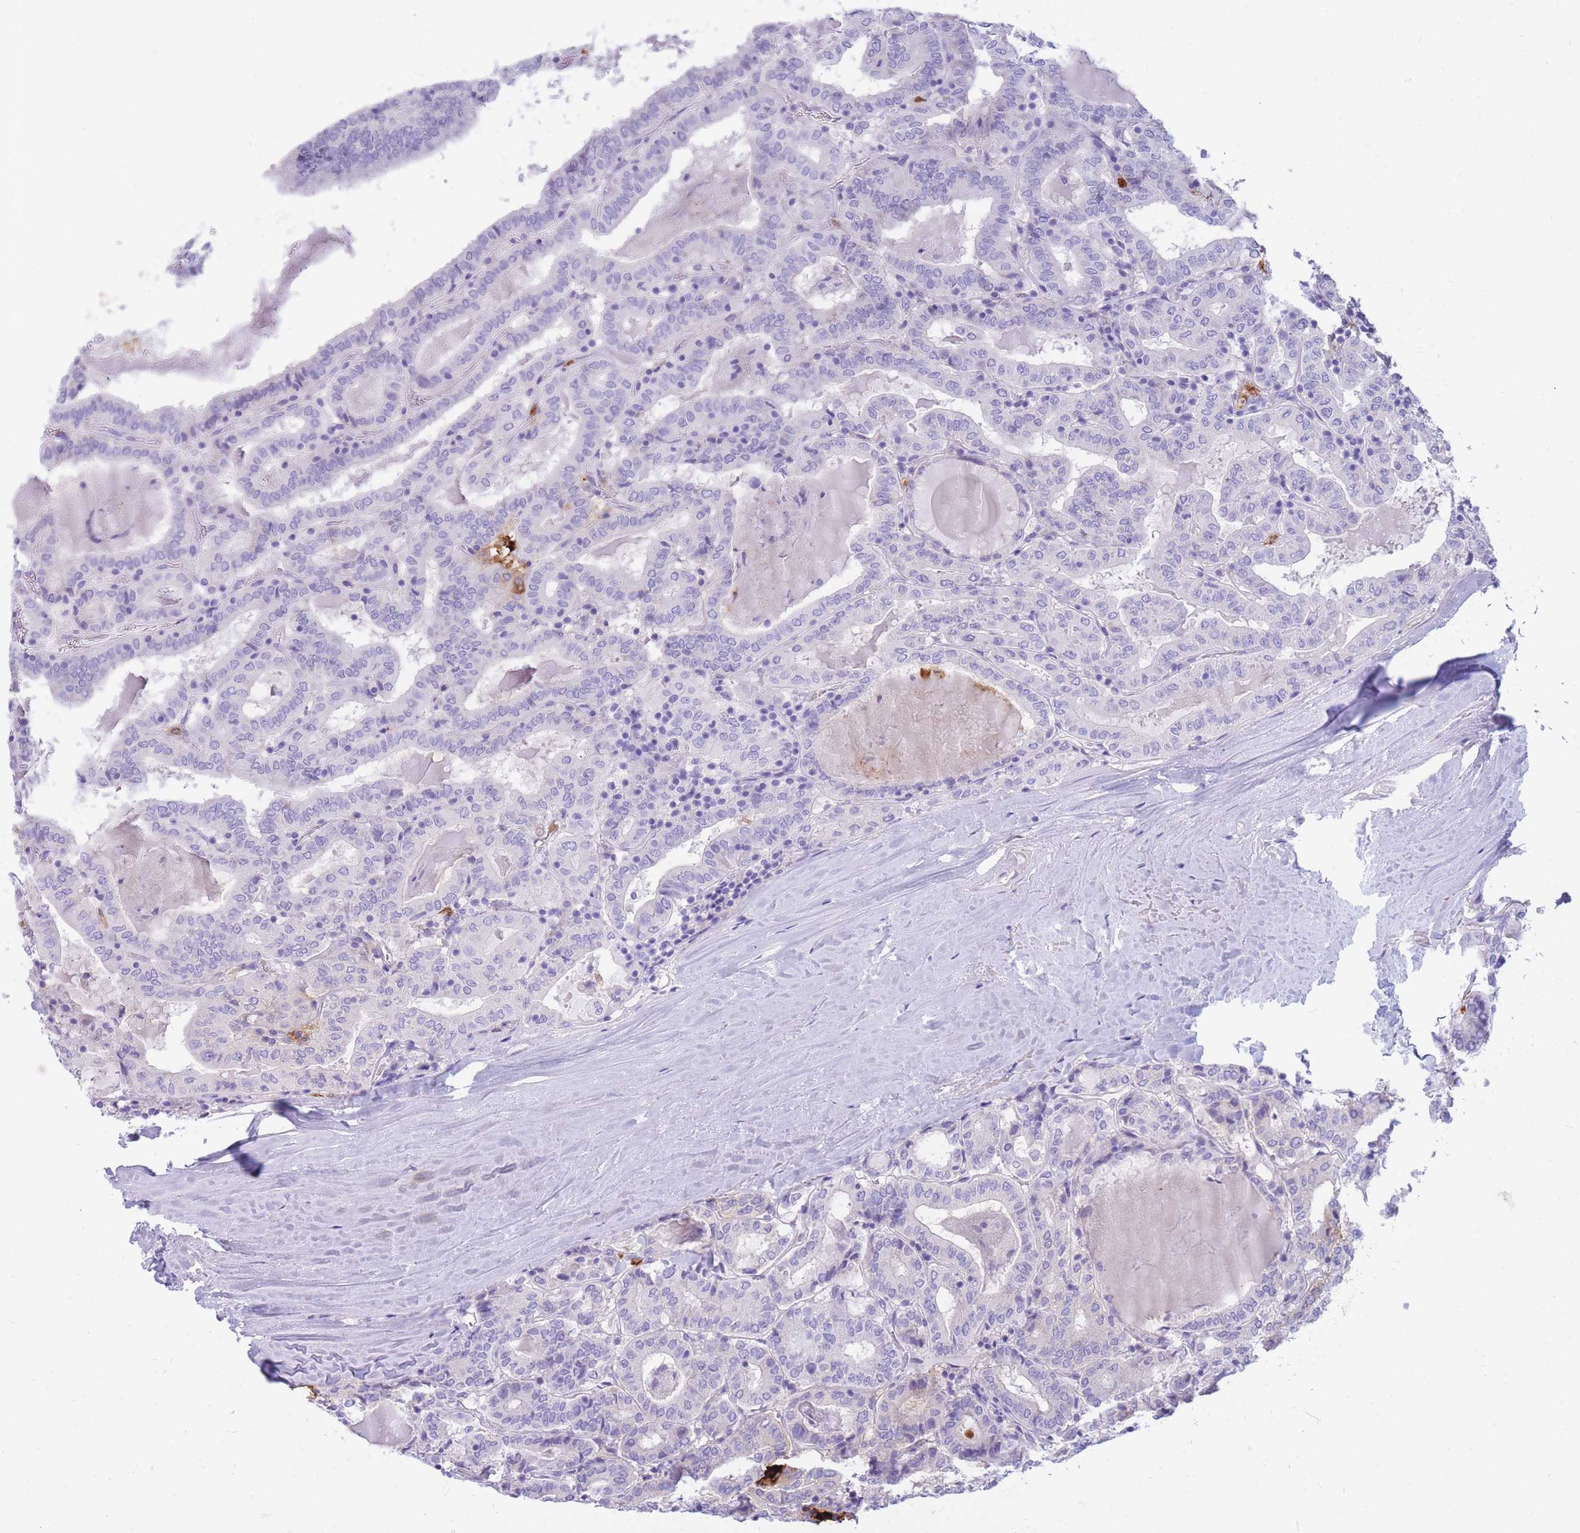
{"staining": {"intensity": "negative", "quantity": "none", "location": "none"}, "tissue": "thyroid cancer", "cell_type": "Tumor cells", "image_type": "cancer", "snomed": [{"axis": "morphology", "description": "Papillary adenocarcinoma, NOS"}, {"axis": "topography", "description": "Thyroid gland"}], "caption": "This is an immunohistochemistry (IHC) photomicrograph of thyroid papillary adenocarcinoma. There is no positivity in tumor cells.", "gene": "TPSAB1", "patient": {"sex": "female", "age": 72}}